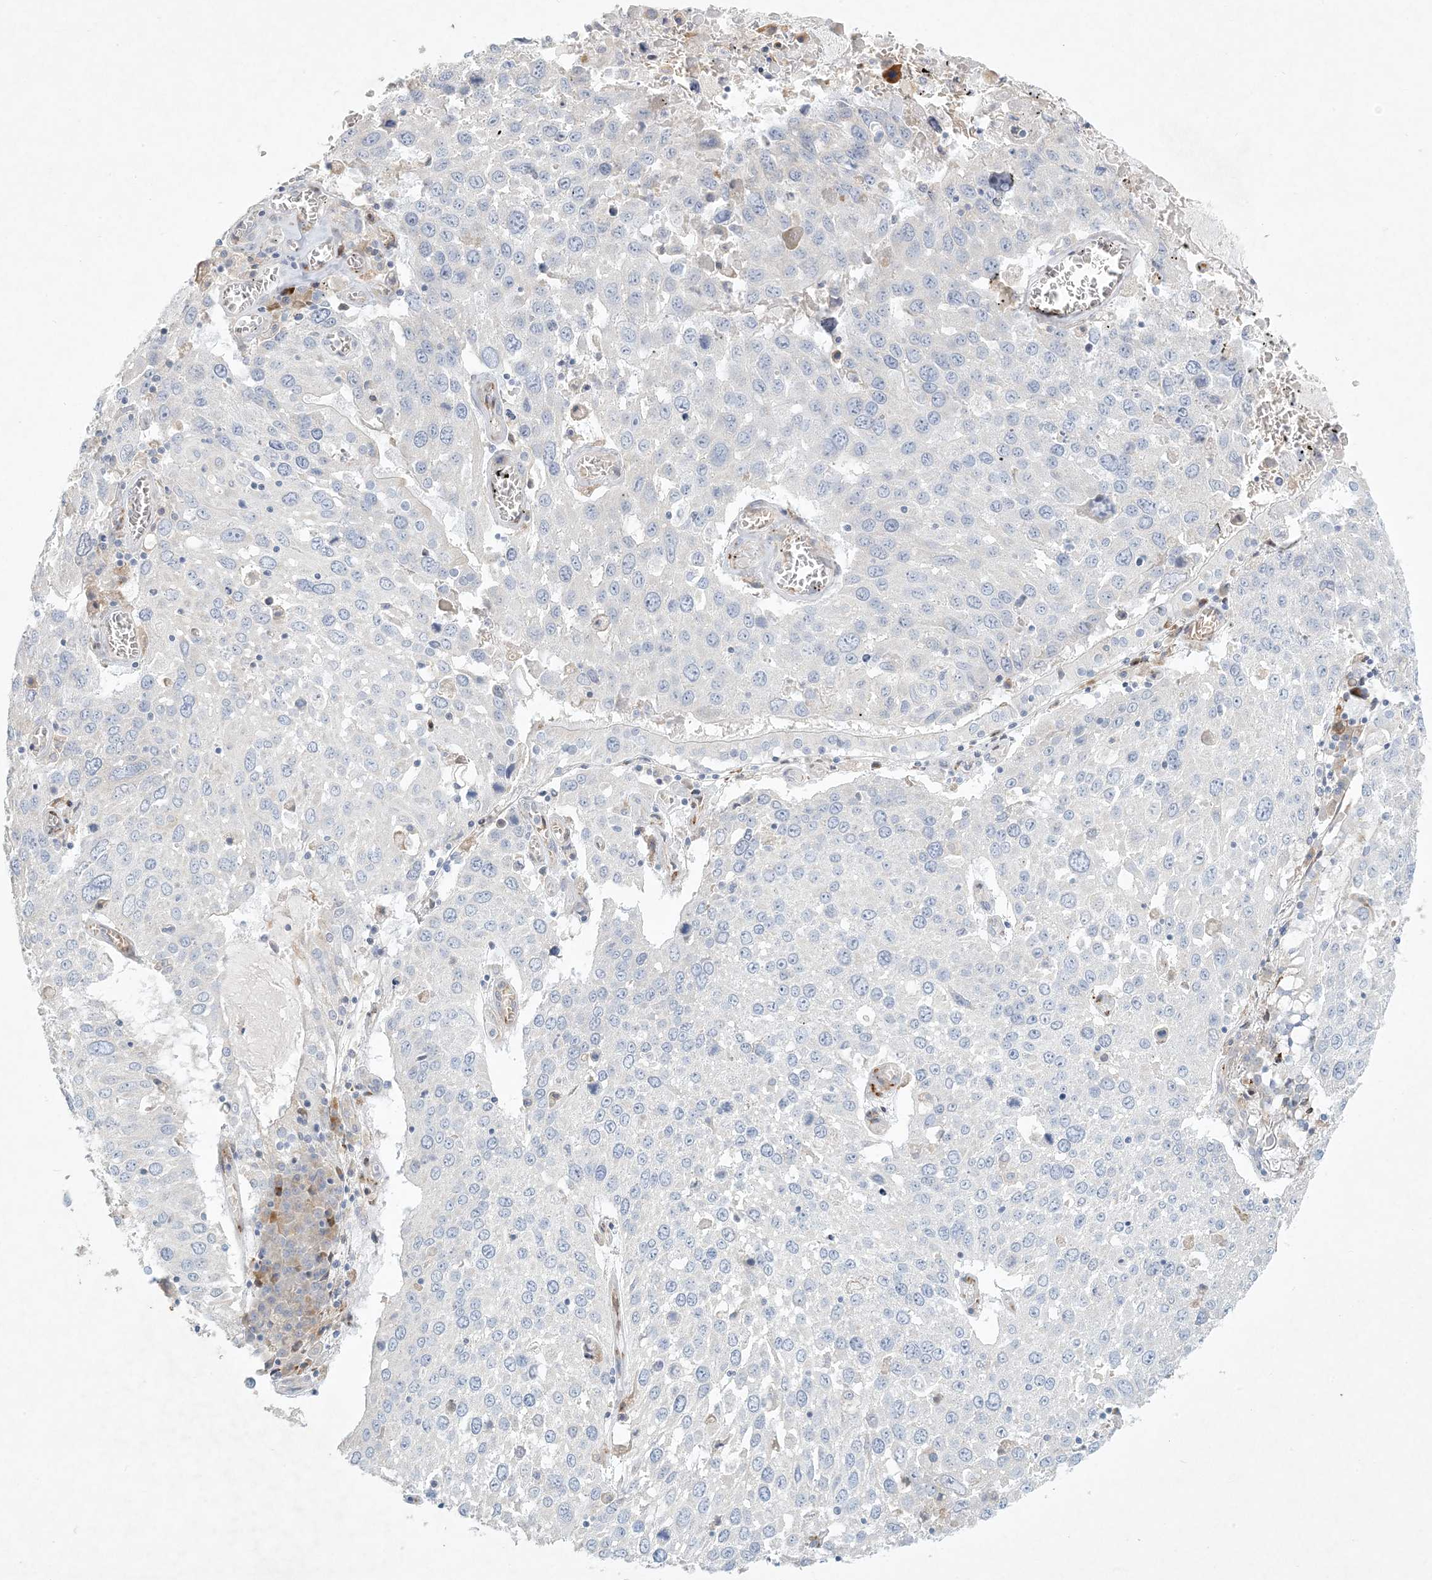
{"staining": {"intensity": "negative", "quantity": "none", "location": "none"}, "tissue": "lung cancer", "cell_type": "Tumor cells", "image_type": "cancer", "snomed": [{"axis": "morphology", "description": "Squamous cell carcinoma, NOS"}, {"axis": "topography", "description": "Lung"}], "caption": "This is an IHC histopathology image of human squamous cell carcinoma (lung). There is no positivity in tumor cells.", "gene": "ZNF385D", "patient": {"sex": "male", "age": 65}}